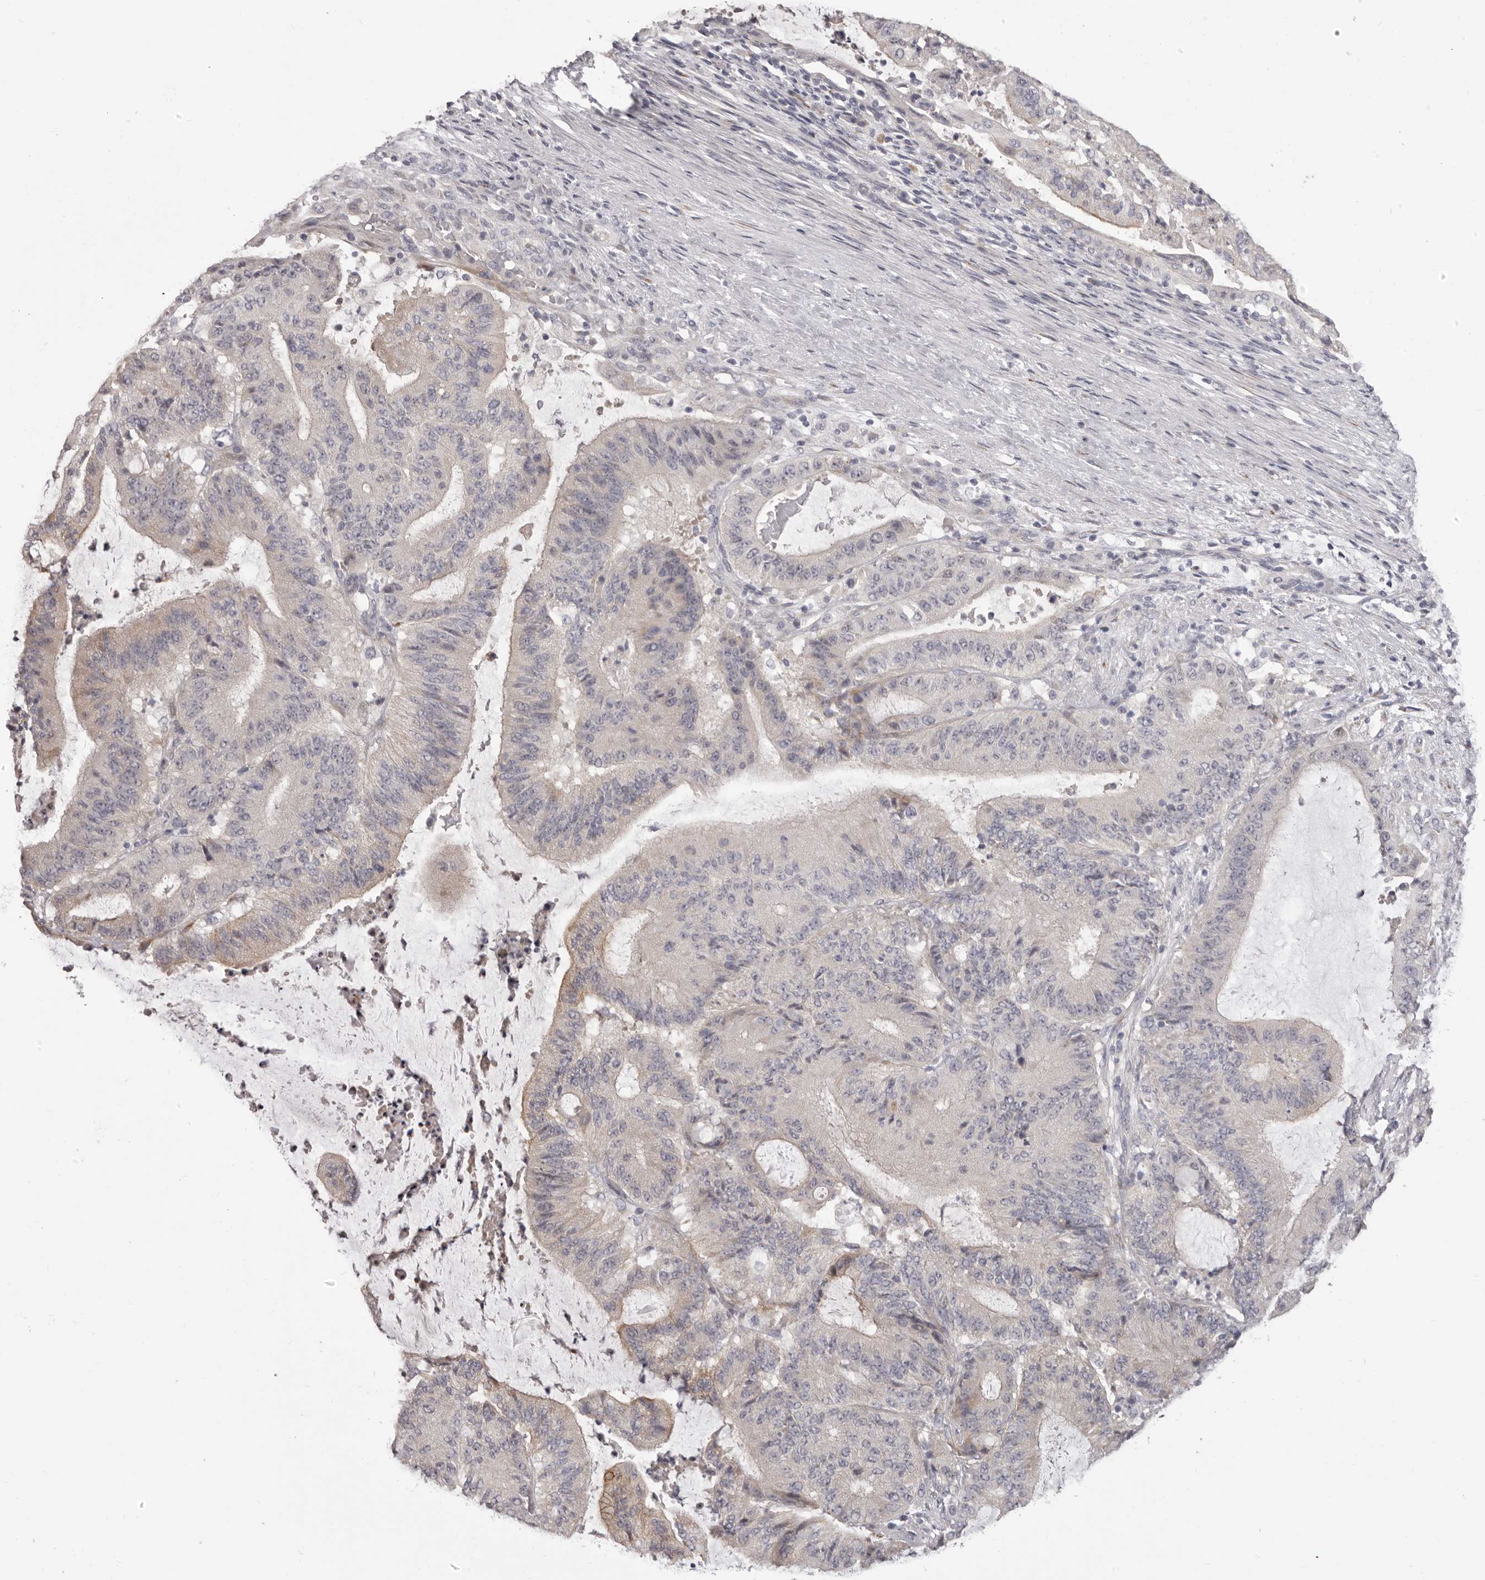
{"staining": {"intensity": "weak", "quantity": "<25%", "location": "cytoplasmic/membranous"}, "tissue": "liver cancer", "cell_type": "Tumor cells", "image_type": "cancer", "snomed": [{"axis": "morphology", "description": "Normal tissue, NOS"}, {"axis": "morphology", "description": "Cholangiocarcinoma"}, {"axis": "topography", "description": "Liver"}, {"axis": "topography", "description": "Peripheral nerve tissue"}], "caption": "Liver cancer stained for a protein using immunohistochemistry (IHC) reveals no staining tumor cells.", "gene": "OTUD3", "patient": {"sex": "female", "age": 73}}